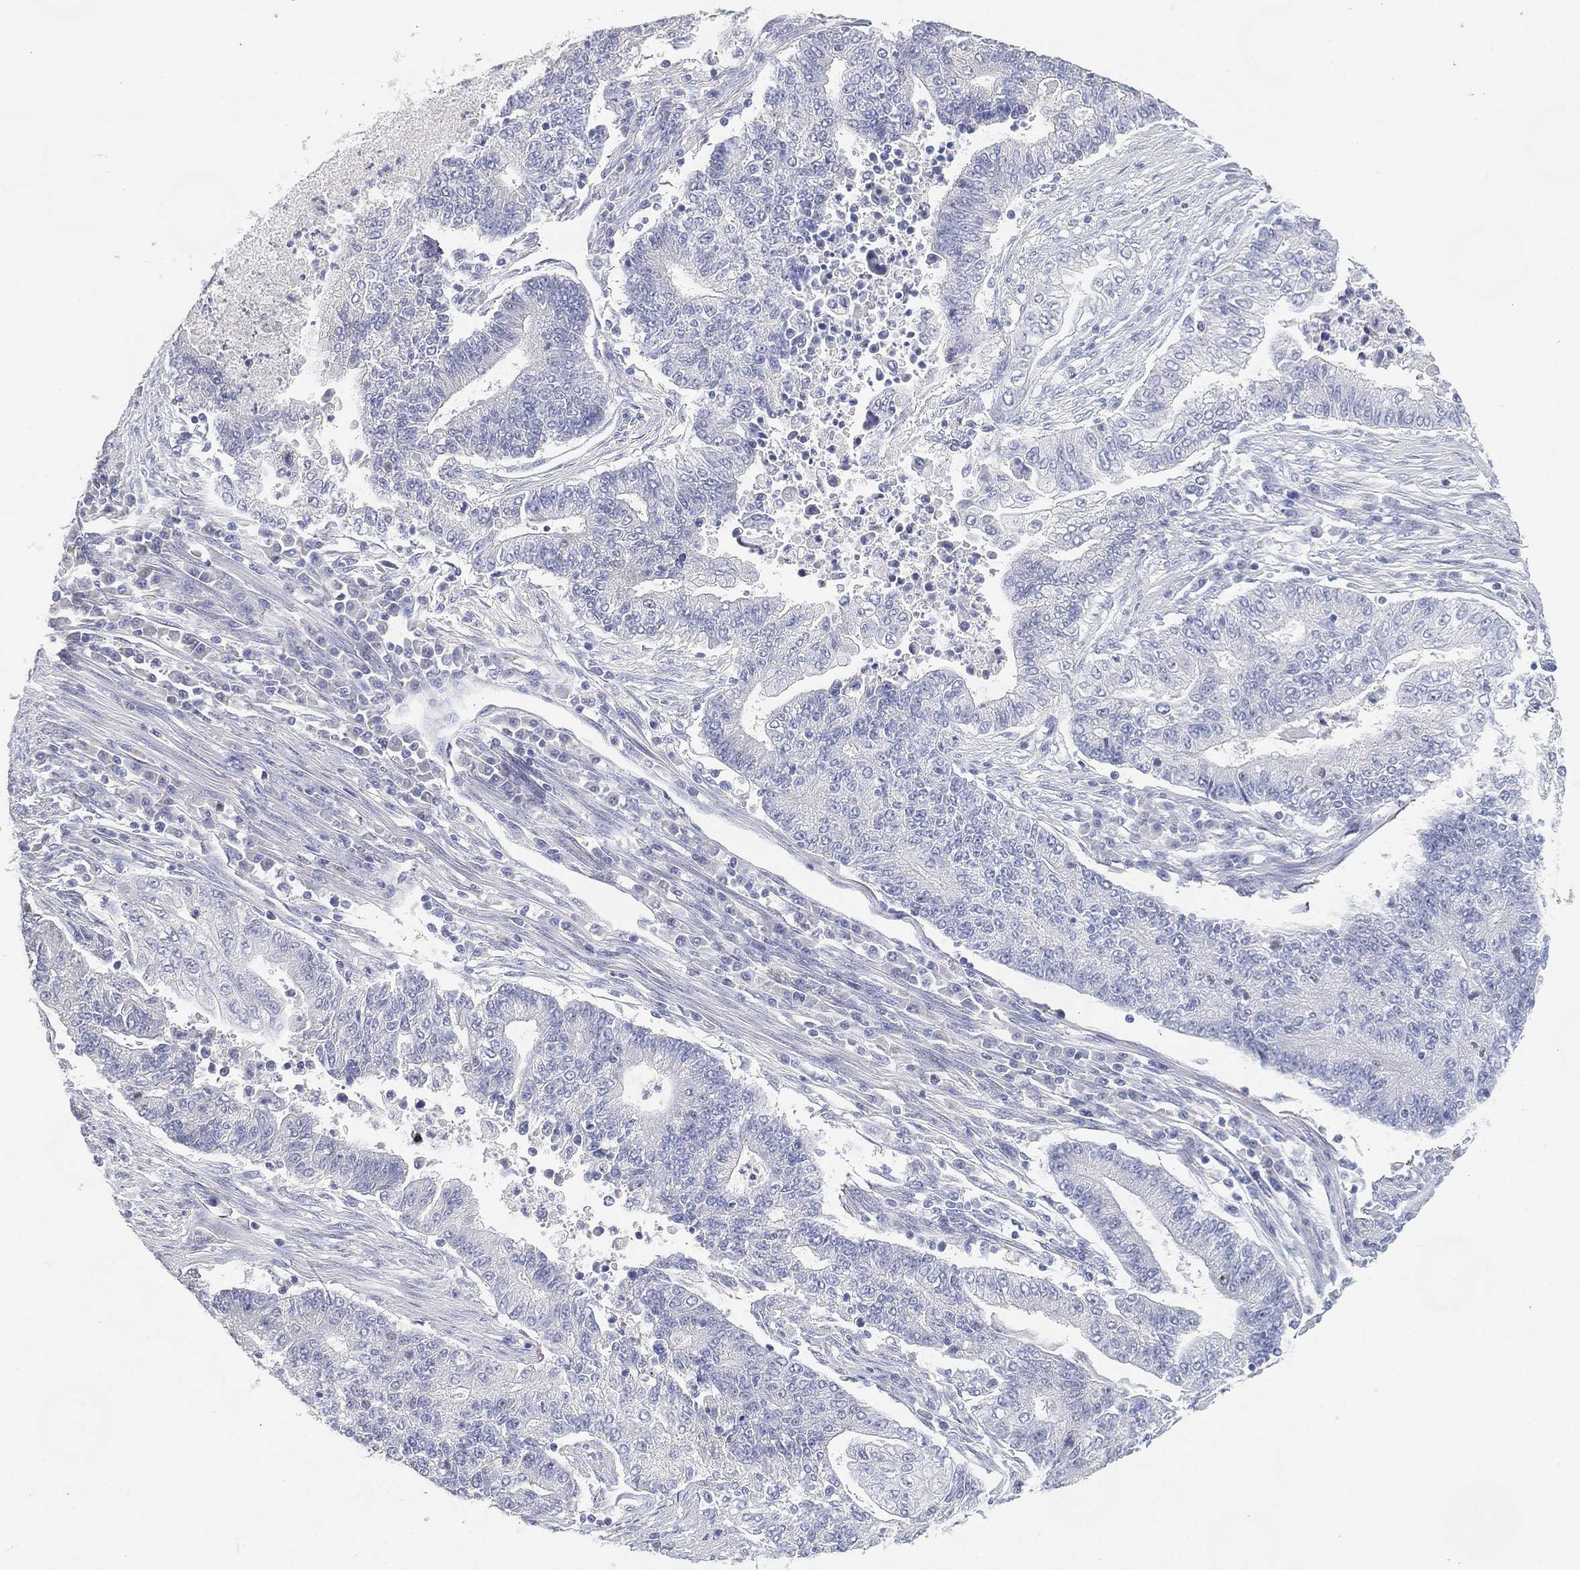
{"staining": {"intensity": "negative", "quantity": "none", "location": "none"}, "tissue": "endometrial cancer", "cell_type": "Tumor cells", "image_type": "cancer", "snomed": [{"axis": "morphology", "description": "Adenocarcinoma, NOS"}, {"axis": "topography", "description": "Uterus"}, {"axis": "topography", "description": "Endometrium"}], "caption": "Photomicrograph shows no significant protein staining in tumor cells of endometrial cancer.", "gene": "FAM187B", "patient": {"sex": "female", "age": 54}}